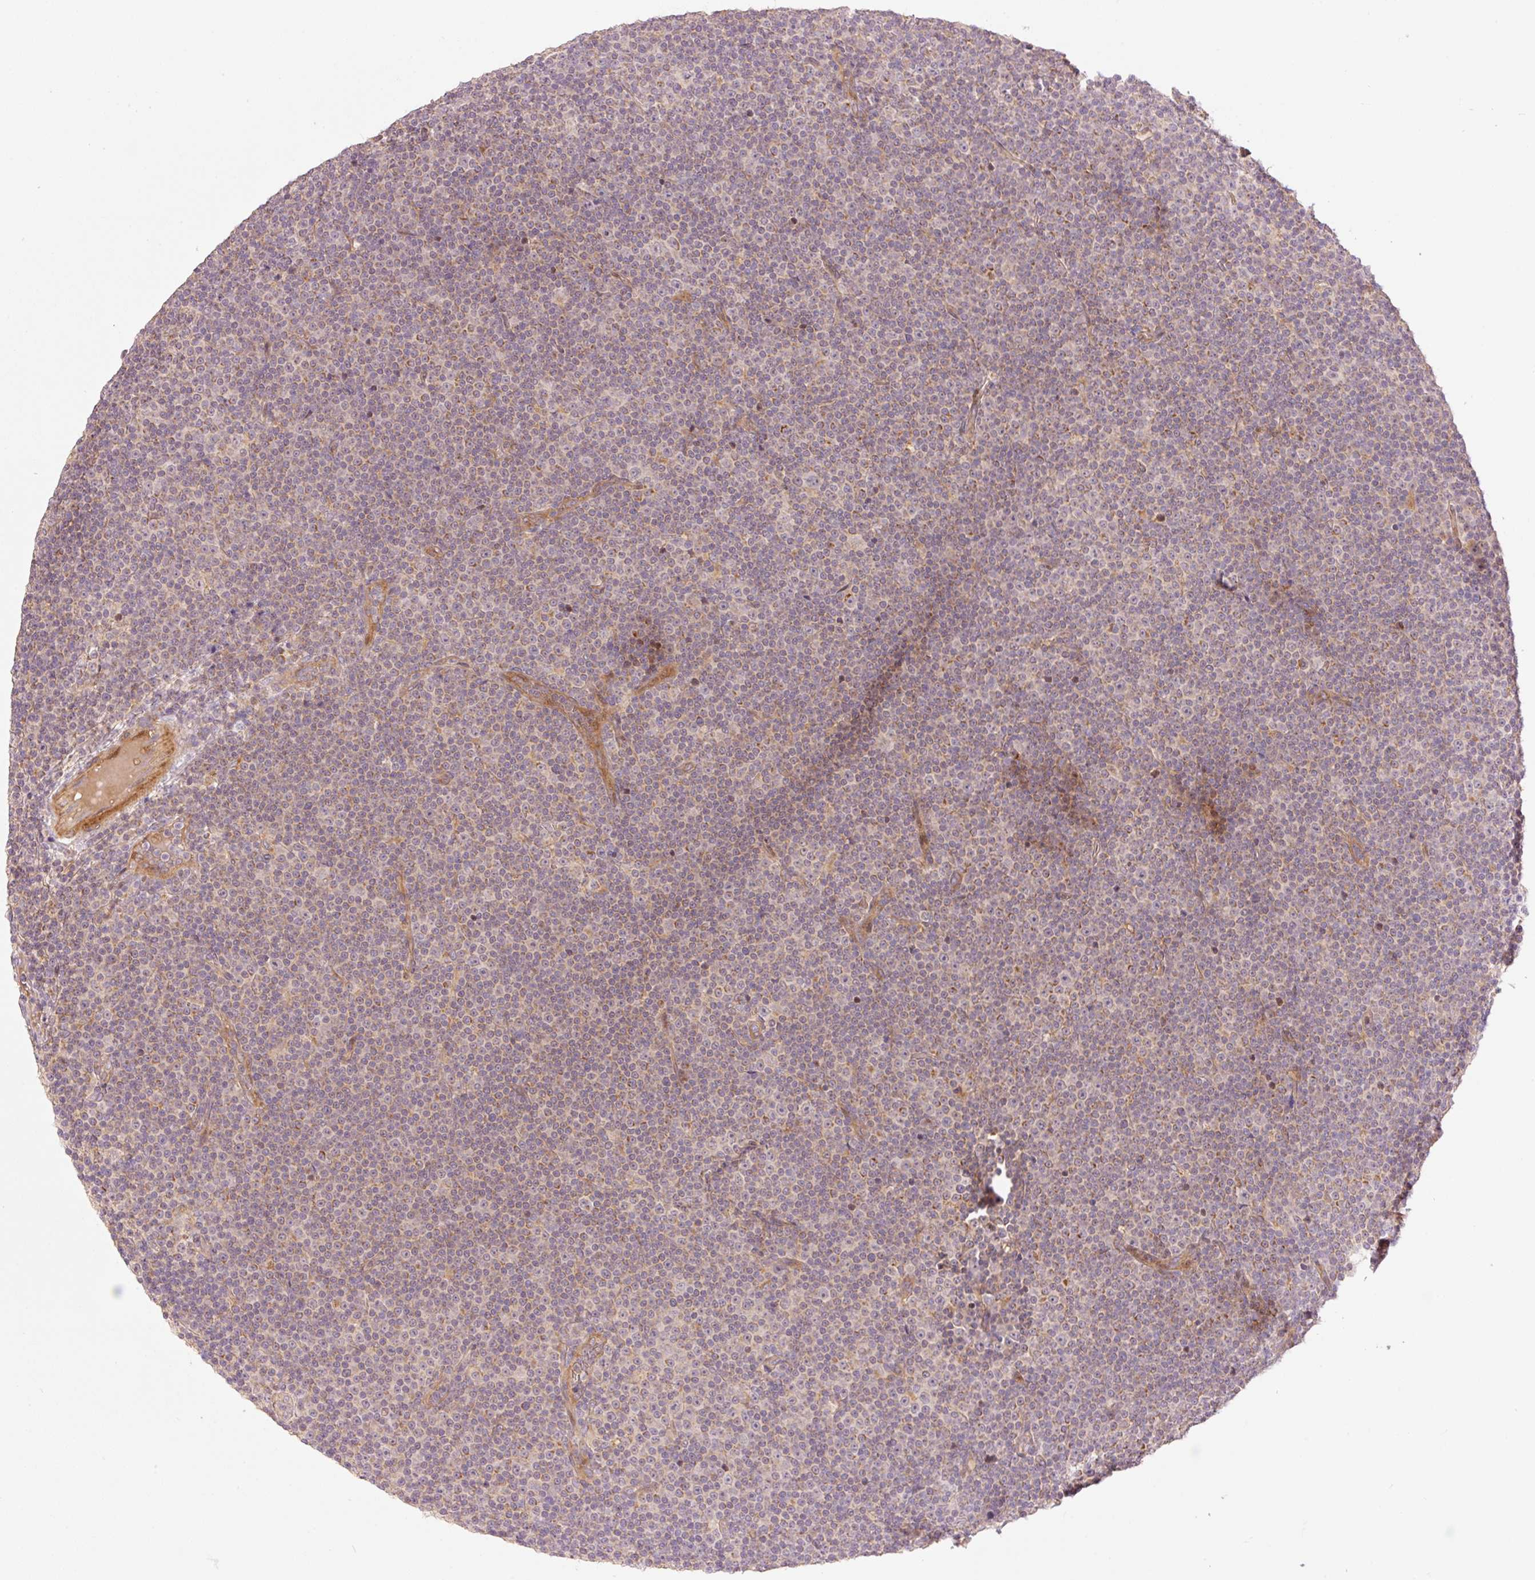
{"staining": {"intensity": "weak", "quantity": "25%-75%", "location": "cytoplasmic/membranous"}, "tissue": "lymphoma", "cell_type": "Tumor cells", "image_type": "cancer", "snomed": [{"axis": "morphology", "description": "Malignant lymphoma, non-Hodgkin's type, Low grade"}, {"axis": "topography", "description": "Lymph node"}], "caption": "DAB immunohistochemical staining of human low-grade malignant lymphoma, non-Hodgkin's type displays weak cytoplasmic/membranous protein expression in about 25%-75% of tumor cells.", "gene": "SLC29A3", "patient": {"sex": "female", "age": 67}}